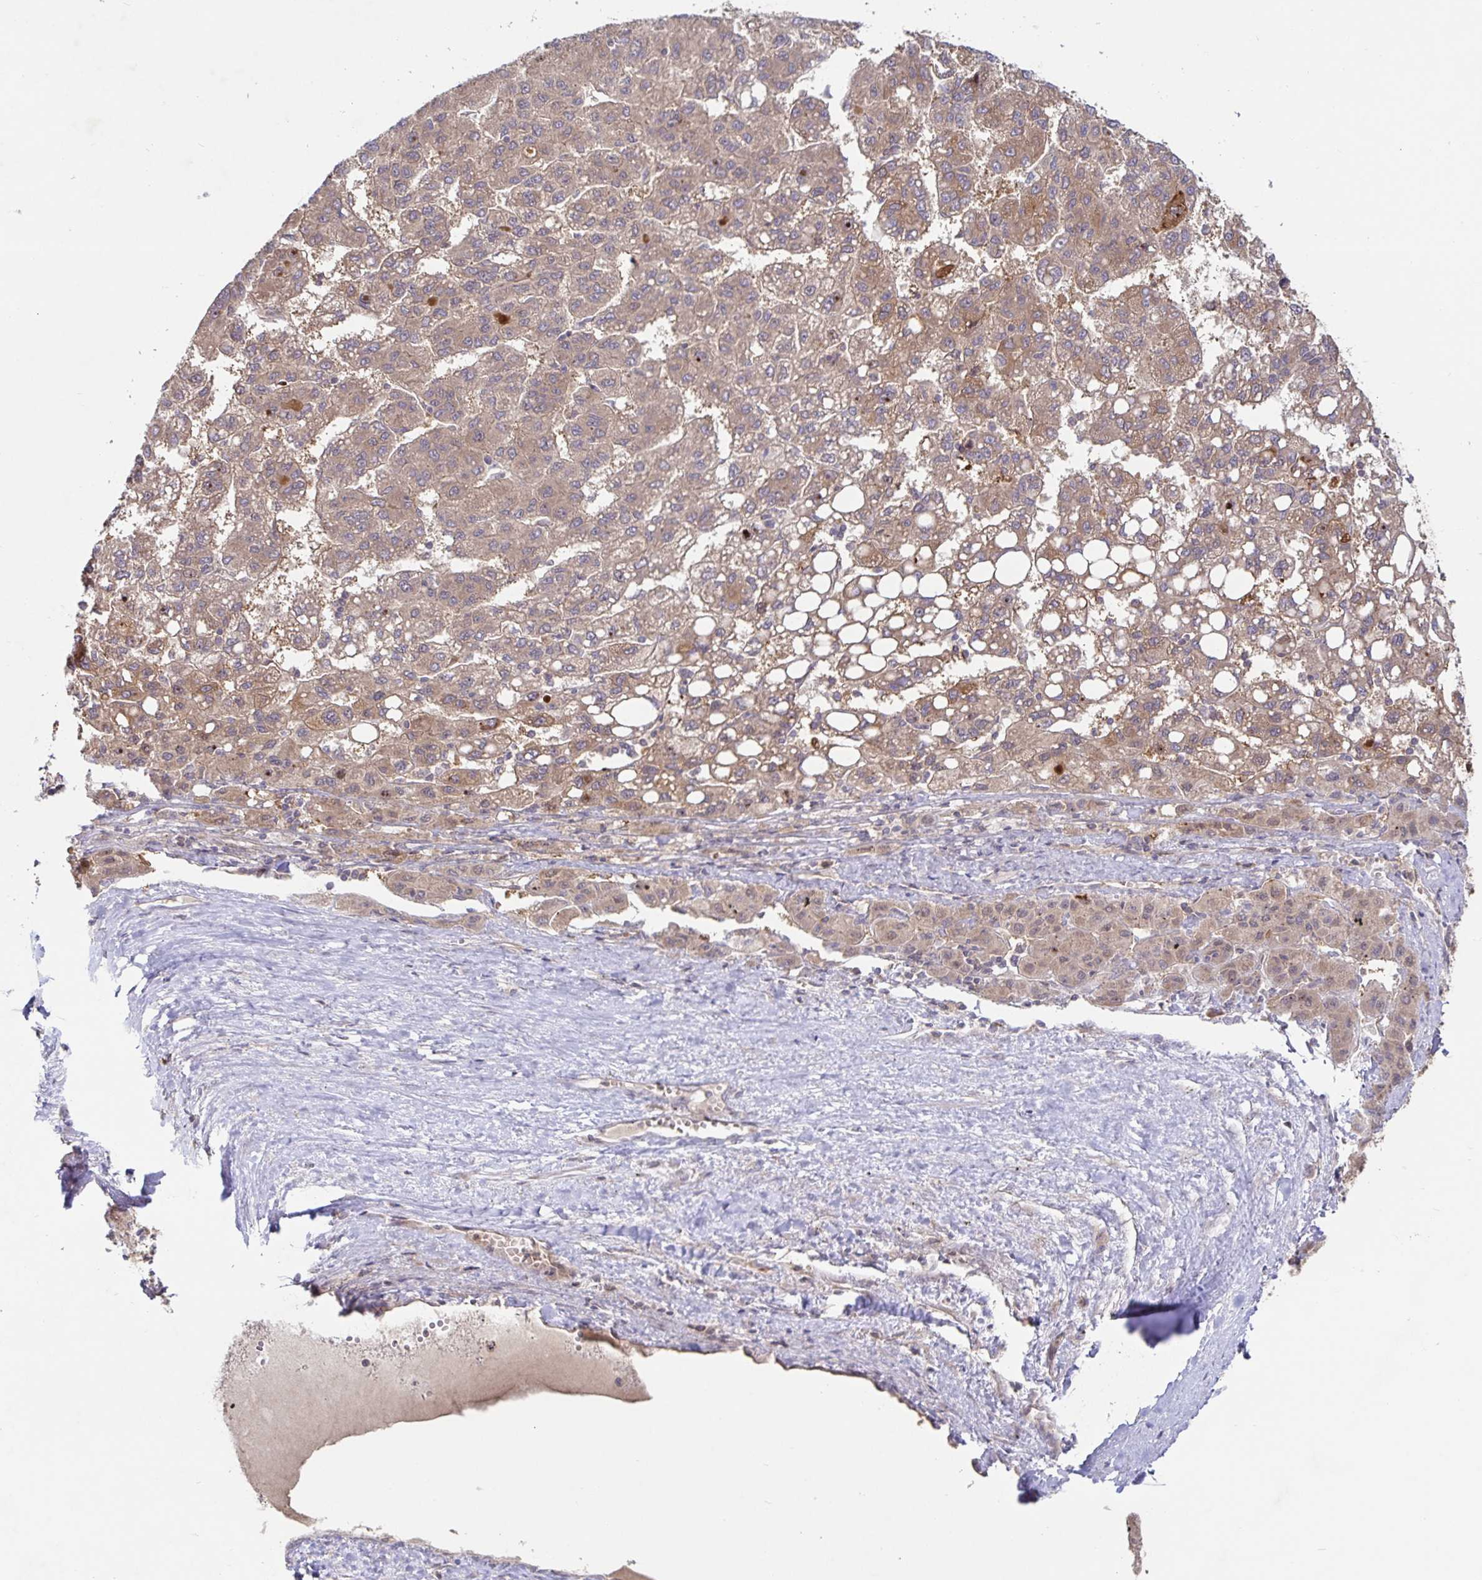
{"staining": {"intensity": "weak", "quantity": ">75%", "location": "cytoplasmic/membranous"}, "tissue": "liver cancer", "cell_type": "Tumor cells", "image_type": "cancer", "snomed": [{"axis": "morphology", "description": "Carcinoma, Hepatocellular, NOS"}, {"axis": "topography", "description": "Liver"}], "caption": "A brown stain labels weak cytoplasmic/membranous staining of a protein in liver hepatocellular carcinoma tumor cells.", "gene": "AACS", "patient": {"sex": "female", "age": 82}}